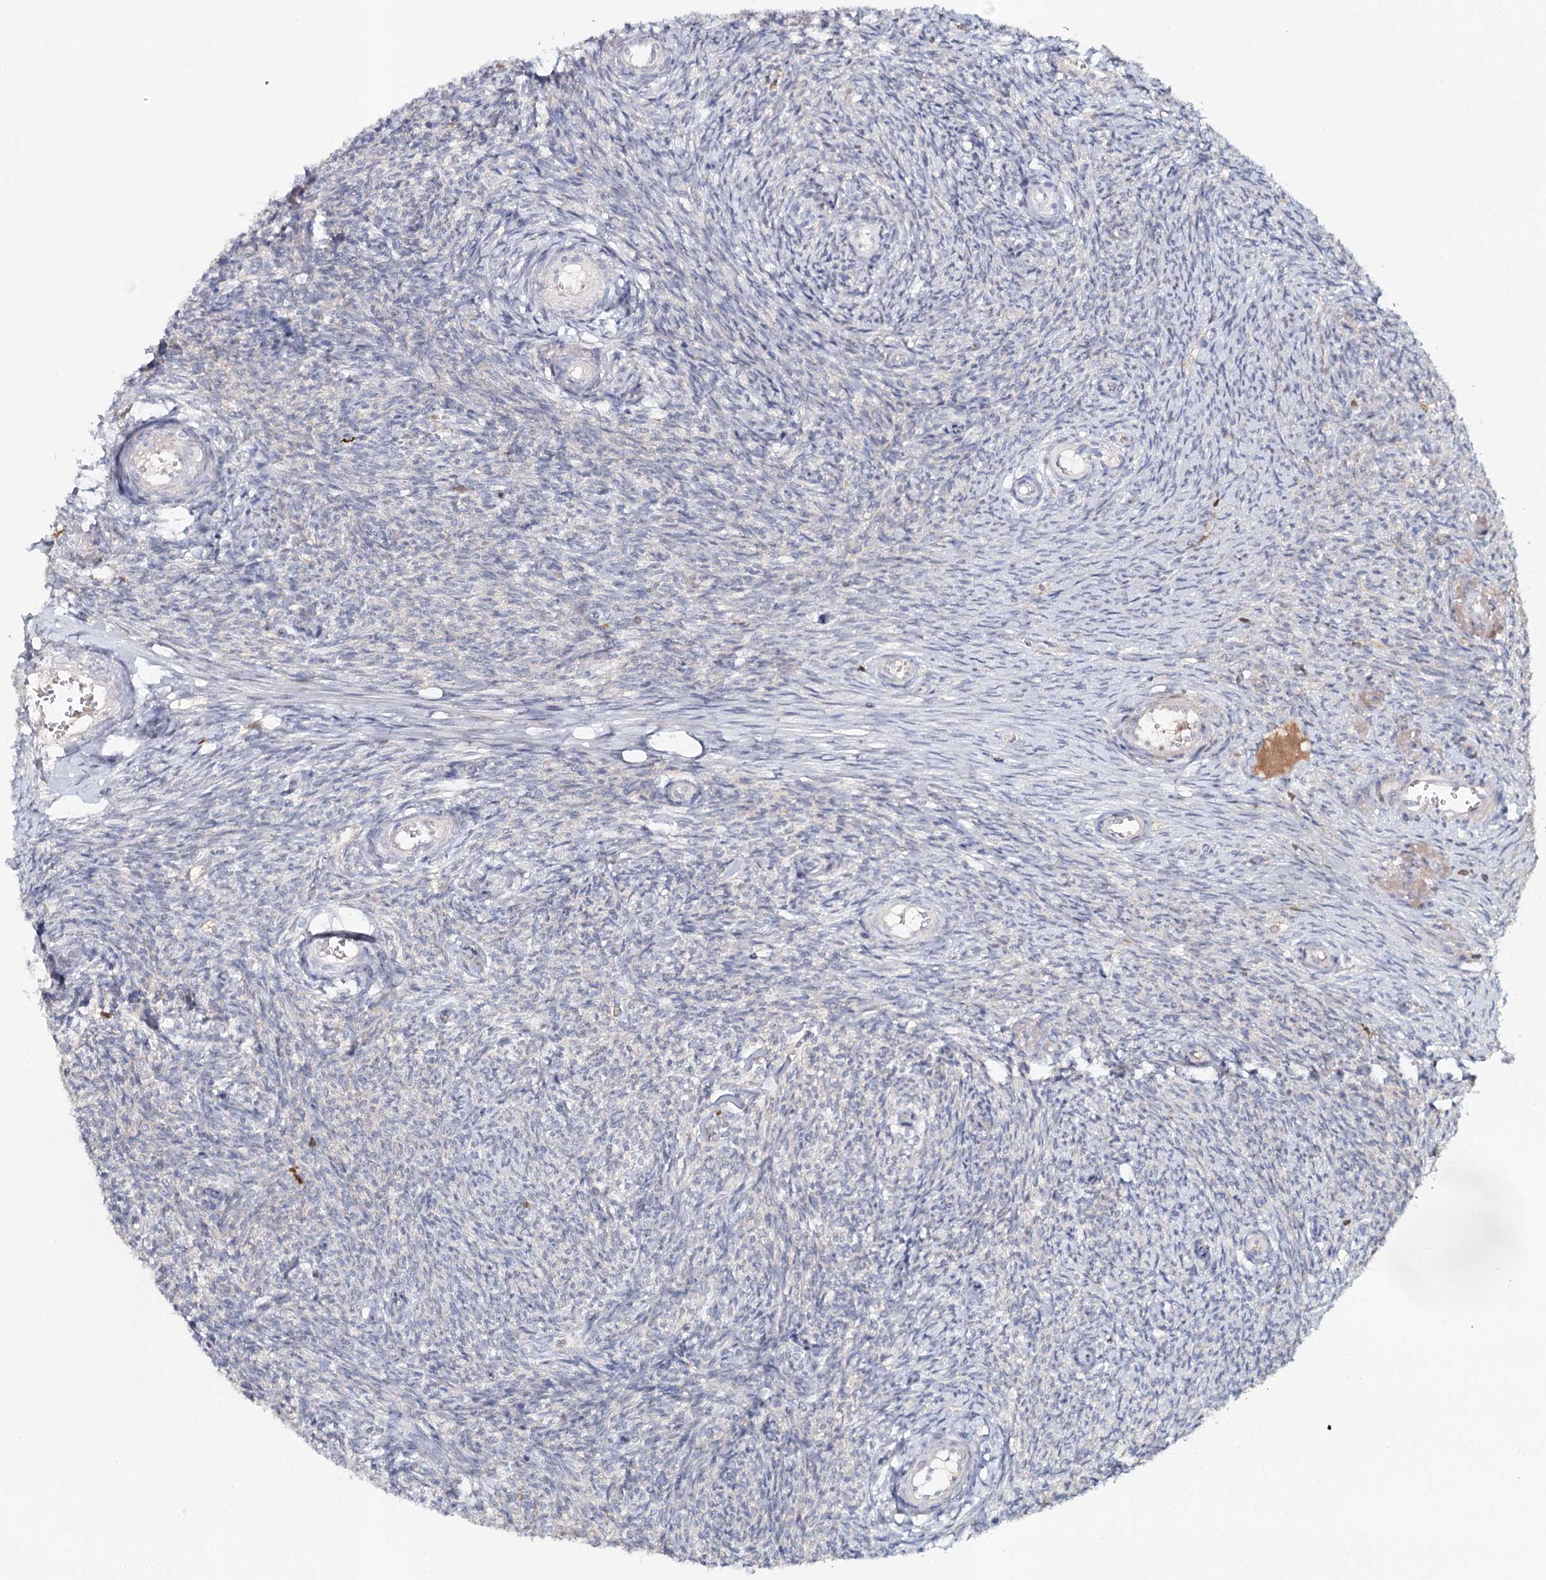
{"staining": {"intensity": "negative", "quantity": "none", "location": "none"}, "tissue": "ovary", "cell_type": "Ovarian stroma cells", "image_type": "normal", "snomed": [{"axis": "morphology", "description": "Normal tissue, NOS"}, {"axis": "topography", "description": "Ovary"}], "caption": "Ovary stained for a protein using IHC reveals no expression ovarian stroma cells.", "gene": "SLC41A2", "patient": {"sex": "female", "age": 44}}